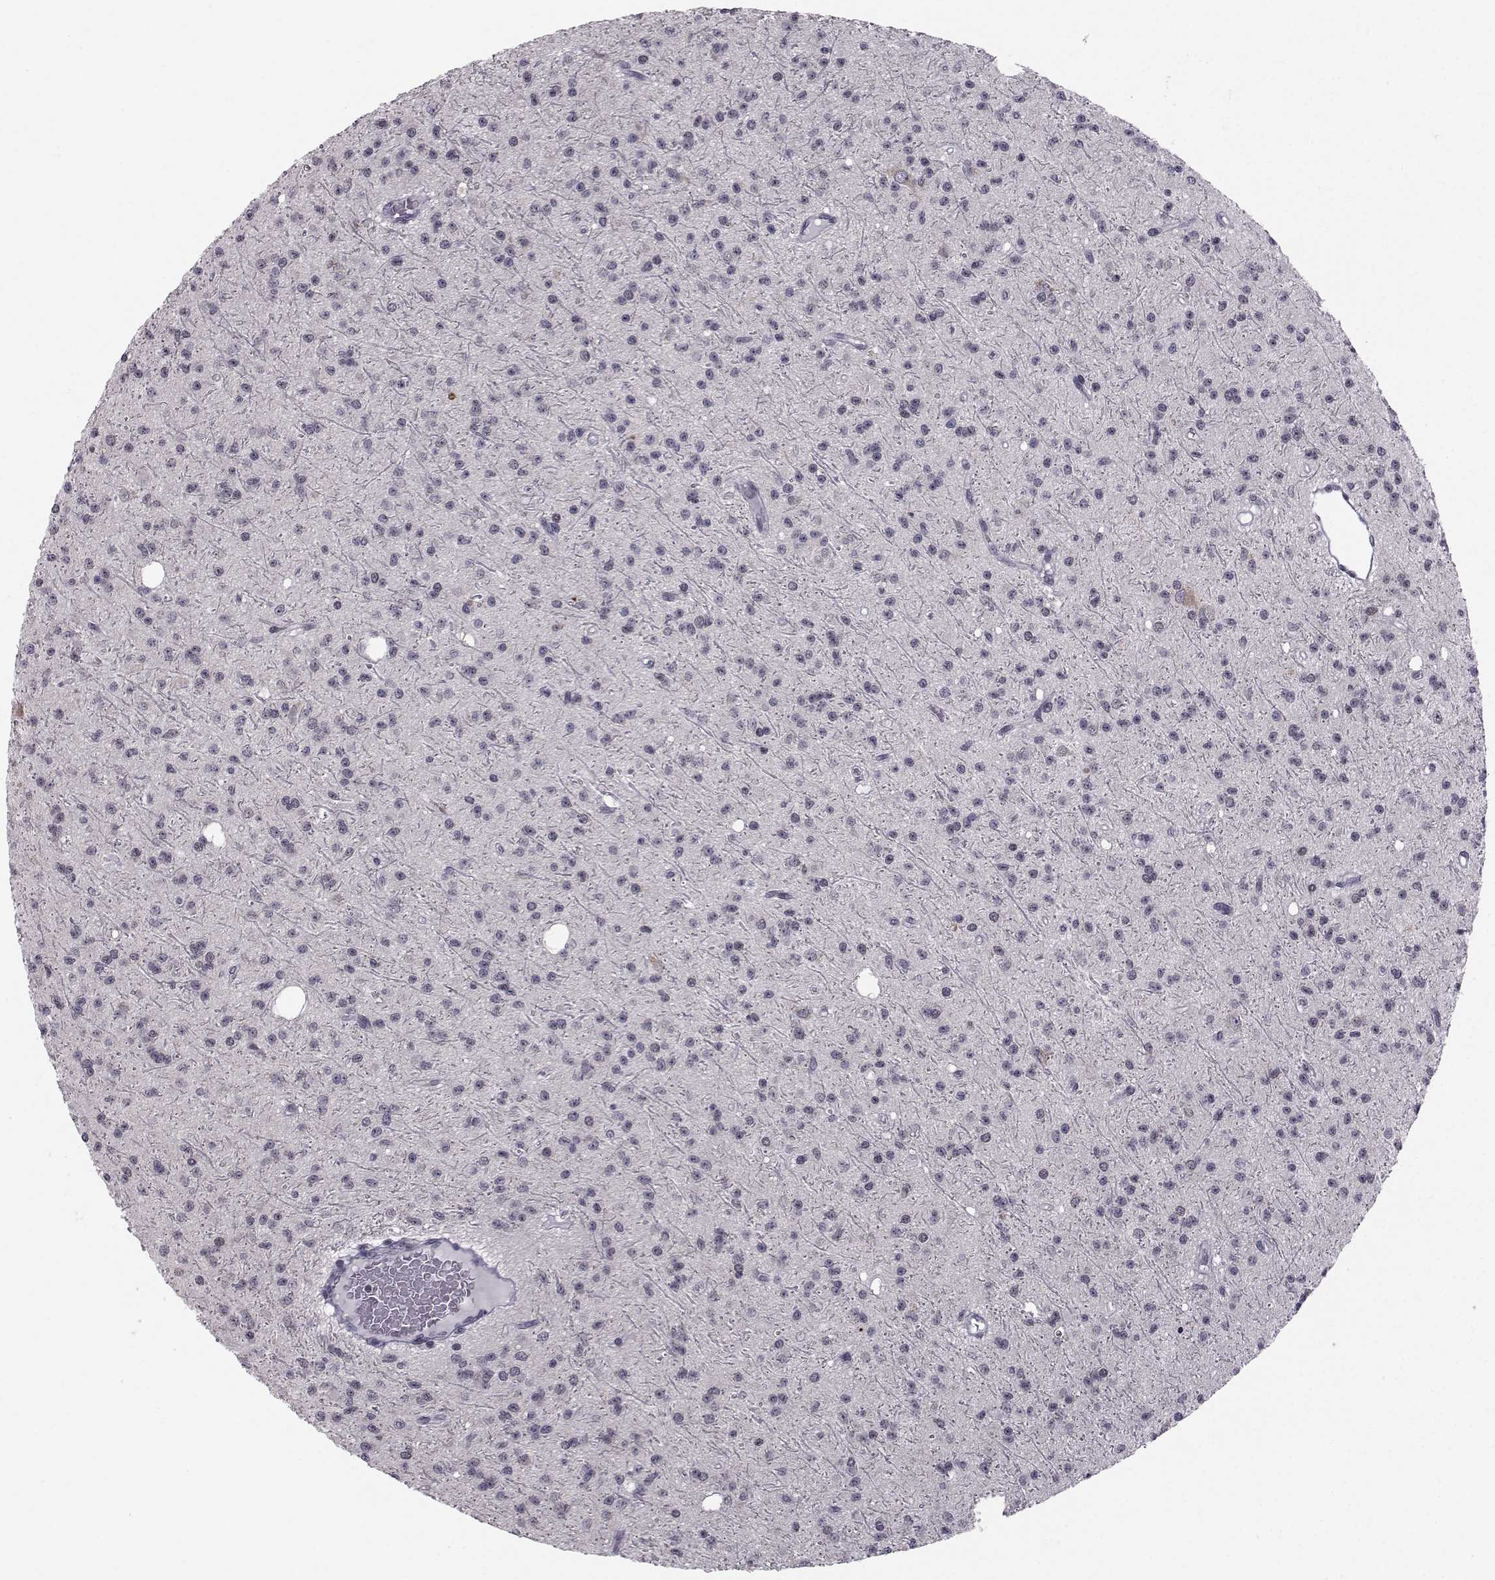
{"staining": {"intensity": "negative", "quantity": "none", "location": "none"}, "tissue": "glioma", "cell_type": "Tumor cells", "image_type": "cancer", "snomed": [{"axis": "morphology", "description": "Glioma, malignant, Low grade"}, {"axis": "topography", "description": "Brain"}], "caption": "Immunohistochemical staining of human glioma exhibits no significant expression in tumor cells.", "gene": "MARCHF4", "patient": {"sex": "male", "age": 27}}